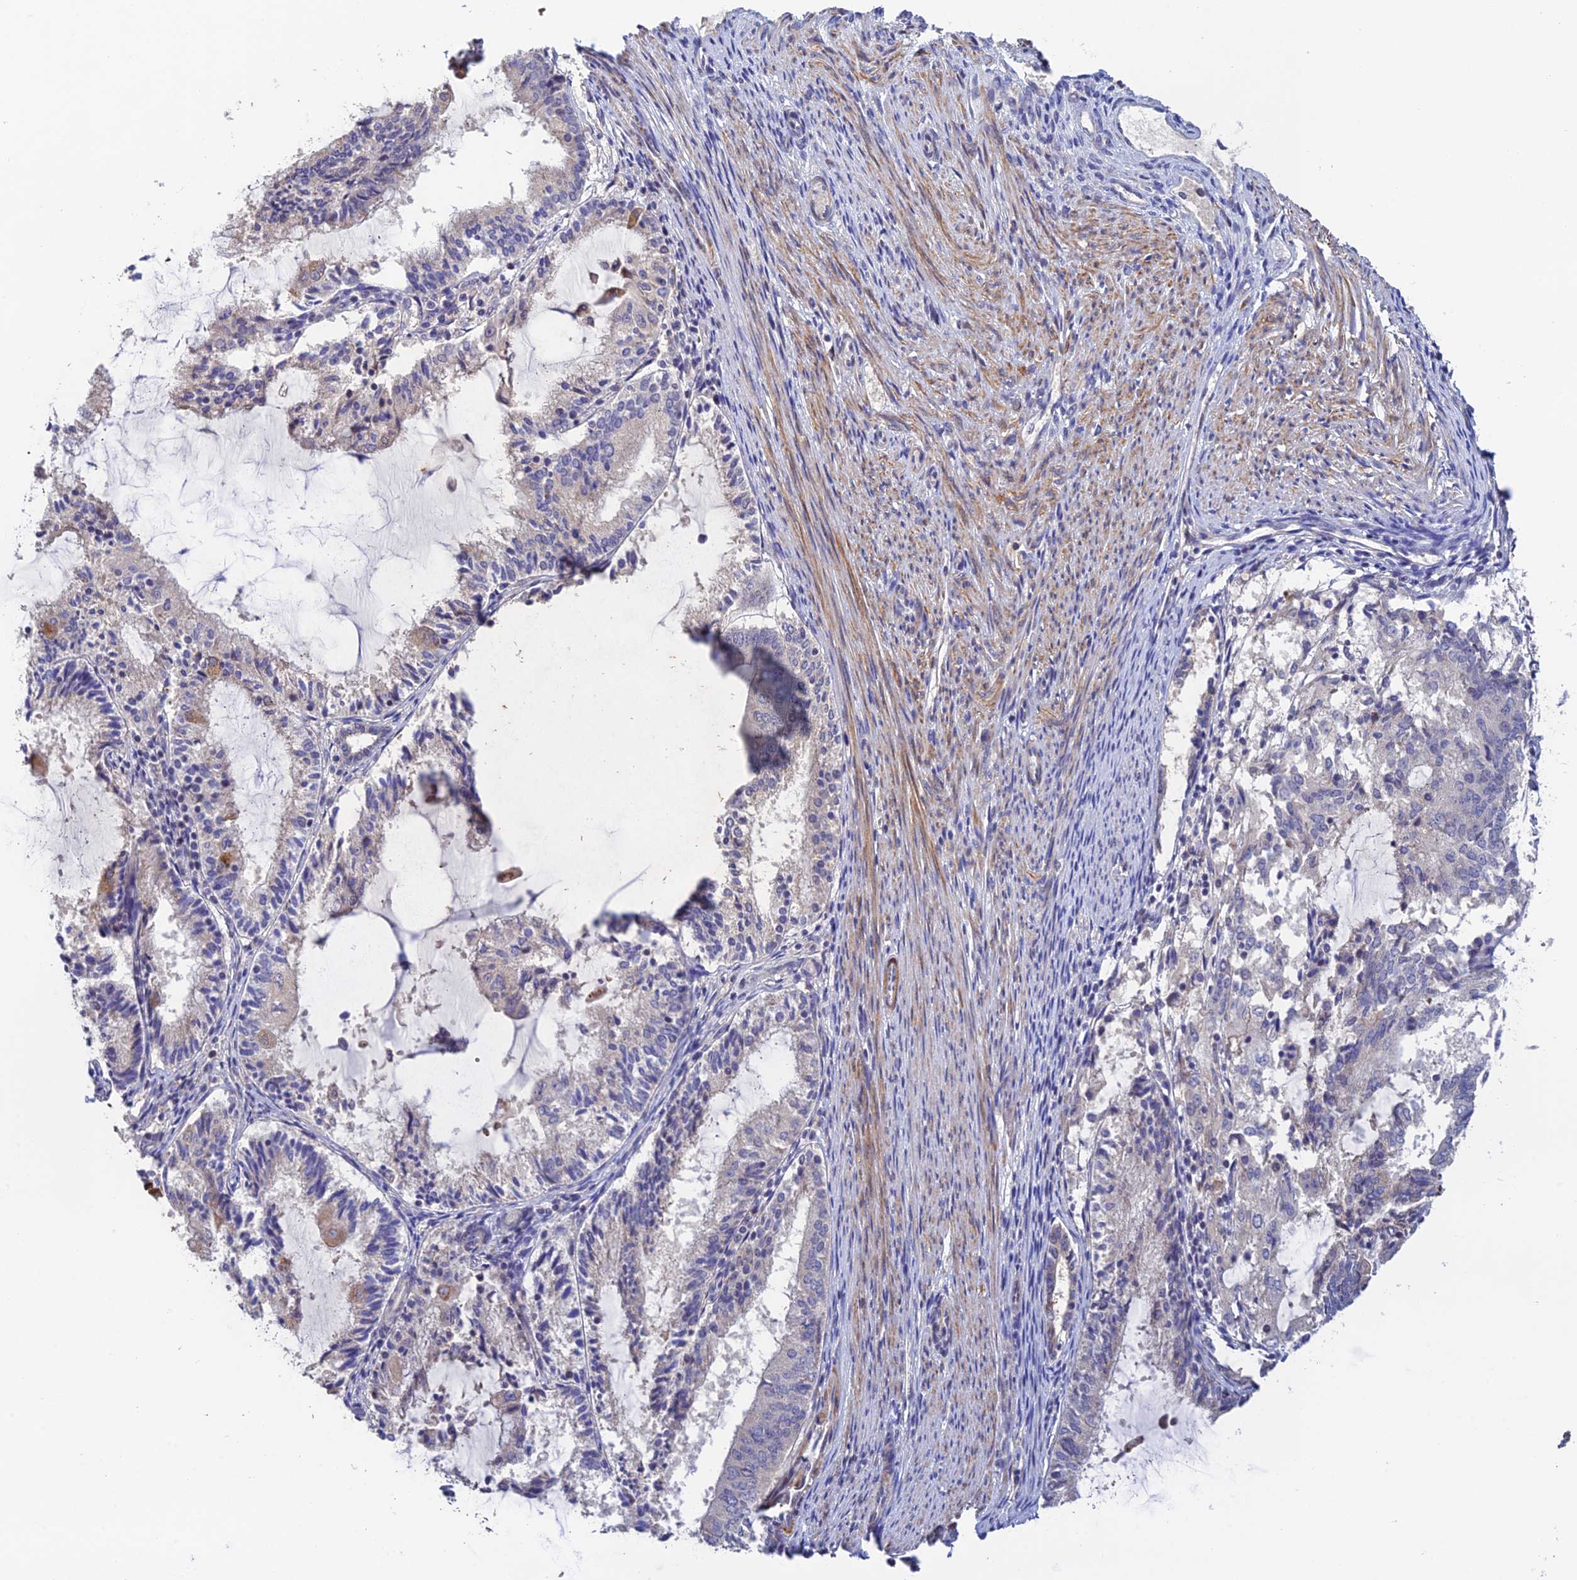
{"staining": {"intensity": "weak", "quantity": "<25%", "location": "cytoplasmic/membranous"}, "tissue": "endometrial cancer", "cell_type": "Tumor cells", "image_type": "cancer", "snomed": [{"axis": "morphology", "description": "Adenocarcinoma, NOS"}, {"axis": "topography", "description": "Endometrium"}], "caption": "An image of human adenocarcinoma (endometrial) is negative for staining in tumor cells.", "gene": "CWH43", "patient": {"sex": "female", "age": 81}}